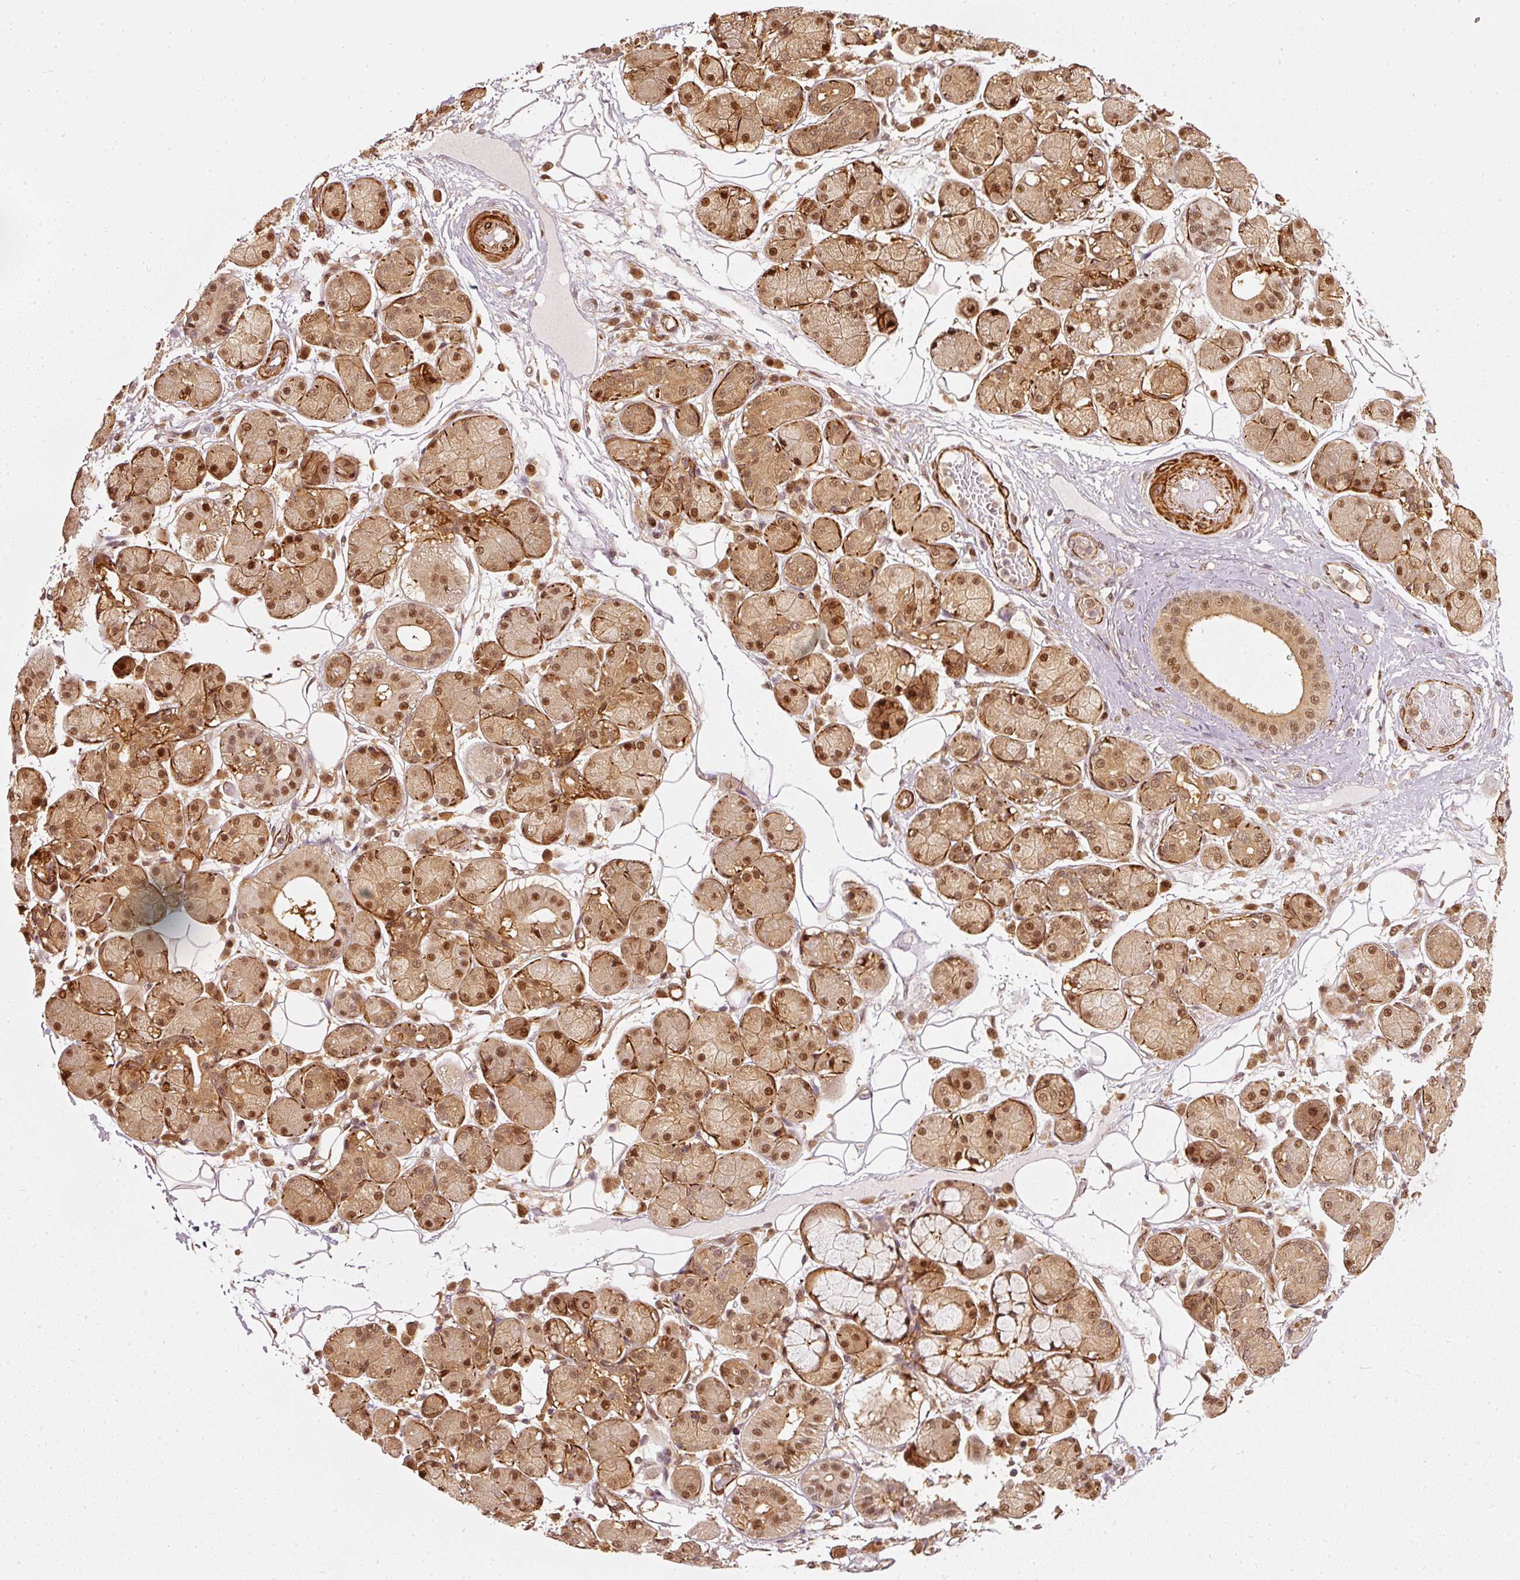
{"staining": {"intensity": "moderate", "quantity": ">75%", "location": "cytoplasmic/membranous,nuclear"}, "tissue": "salivary gland", "cell_type": "Glandular cells", "image_type": "normal", "snomed": [{"axis": "morphology", "description": "Squamous cell carcinoma, NOS"}, {"axis": "topography", "description": "Skin"}, {"axis": "topography", "description": "Head-Neck"}], "caption": "Immunohistochemical staining of benign human salivary gland displays medium levels of moderate cytoplasmic/membranous,nuclear expression in about >75% of glandular cells.", "gene": "PSMD1", "patient": {"sex": "male", "age": 80}}